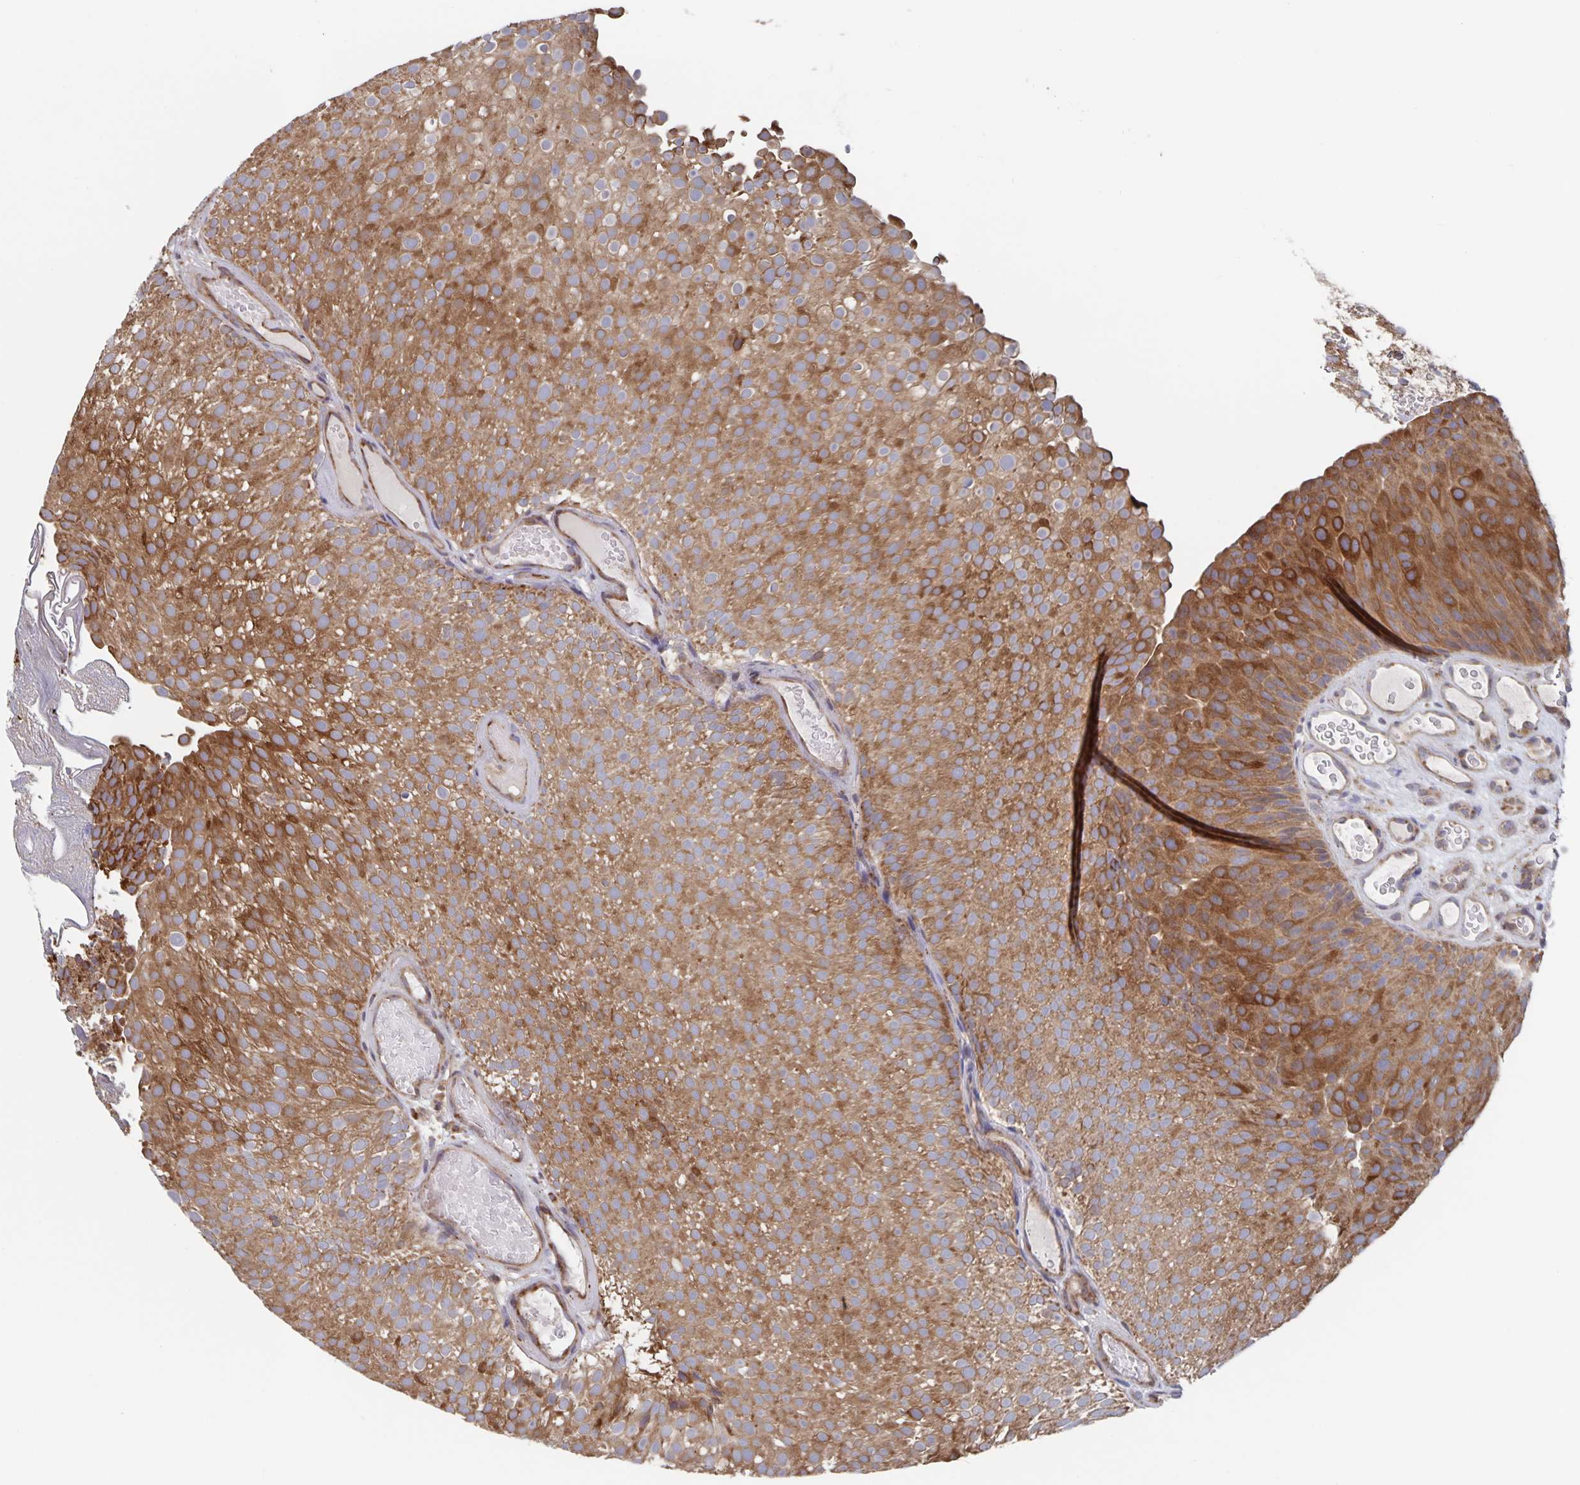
{"staining": {"intensity": "strong", "quantity": ">75%", "location": "cytoplasmic/membranous"}, "tissue": "urothelial cancer", "cell_type": "Tumor cells", "image_type": "cancer", "snomed": [{"axis": "morphology", "description": "Urothelial carcinoma, Low grade"}, {"axis": "topography", "description": "Urinary bladder"}], "caption": "Human low-grade urothelial carcinoma stained with a protein marker exhibits strong staining in tumor cells.", "gene": "ACACA", "patient": {"sex": "male", "age": 78}}